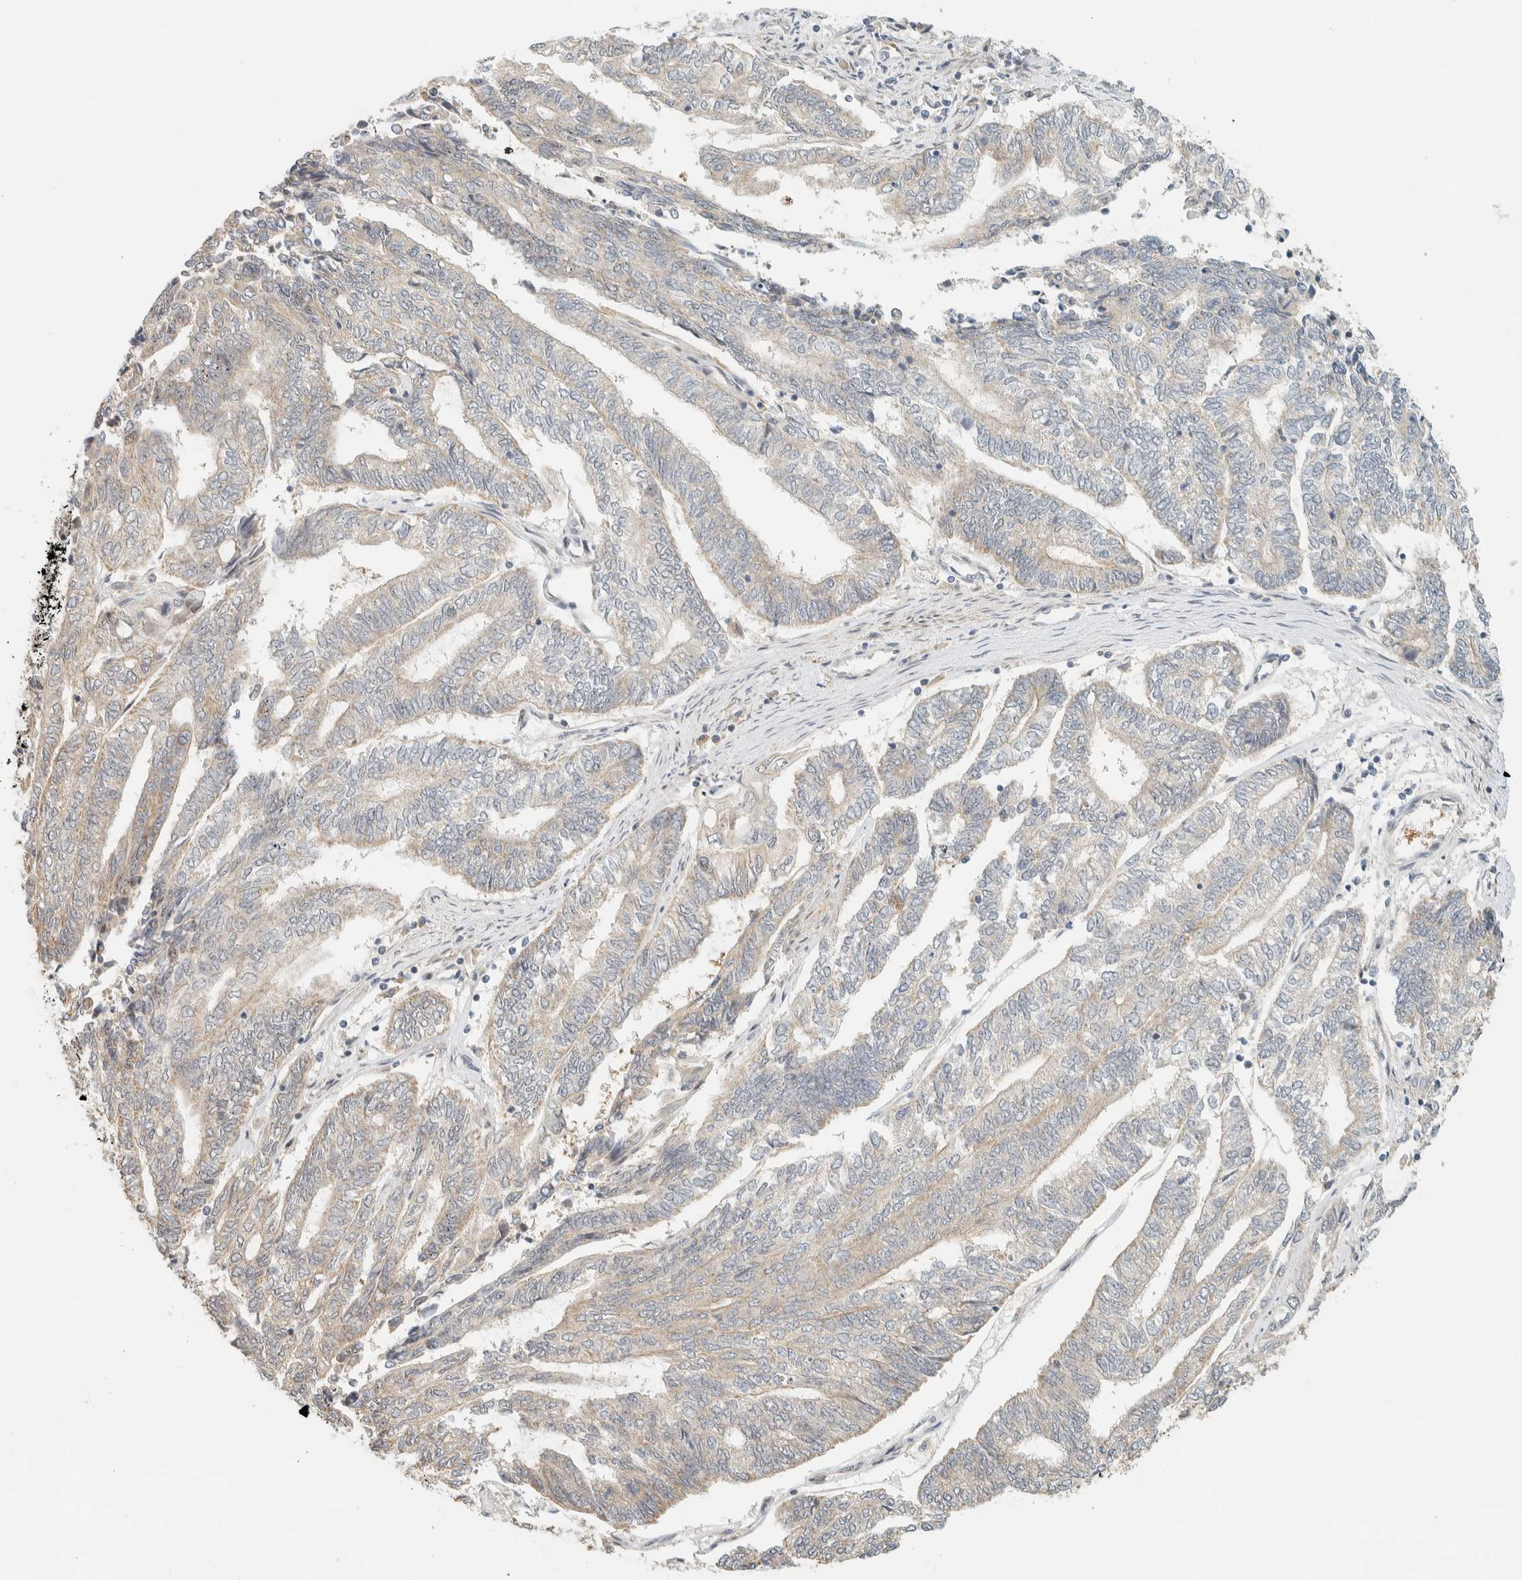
{"staining": {"intensity": "weak", "quantity": "<25%", "location": "cytoplasmic/membranous"}, "tissue": "endometrial cancer", "cell_type": "Tumor cells", "image_type": "cancer", "snomed": [{"axis": "morphology", "description": "Adenocarcinoma, NOS"}, {"axis": "topography", "description": "Uterus"}, {"axis": "topography", "description": "Endometrium"}], "caption": "Immunohistochemistry of human endometrial cancer (adenocarcinoma) reveals no positivity in tumor cells.", "gene": "CCDC171", "patient": {"sex": "female", "age": 70}}